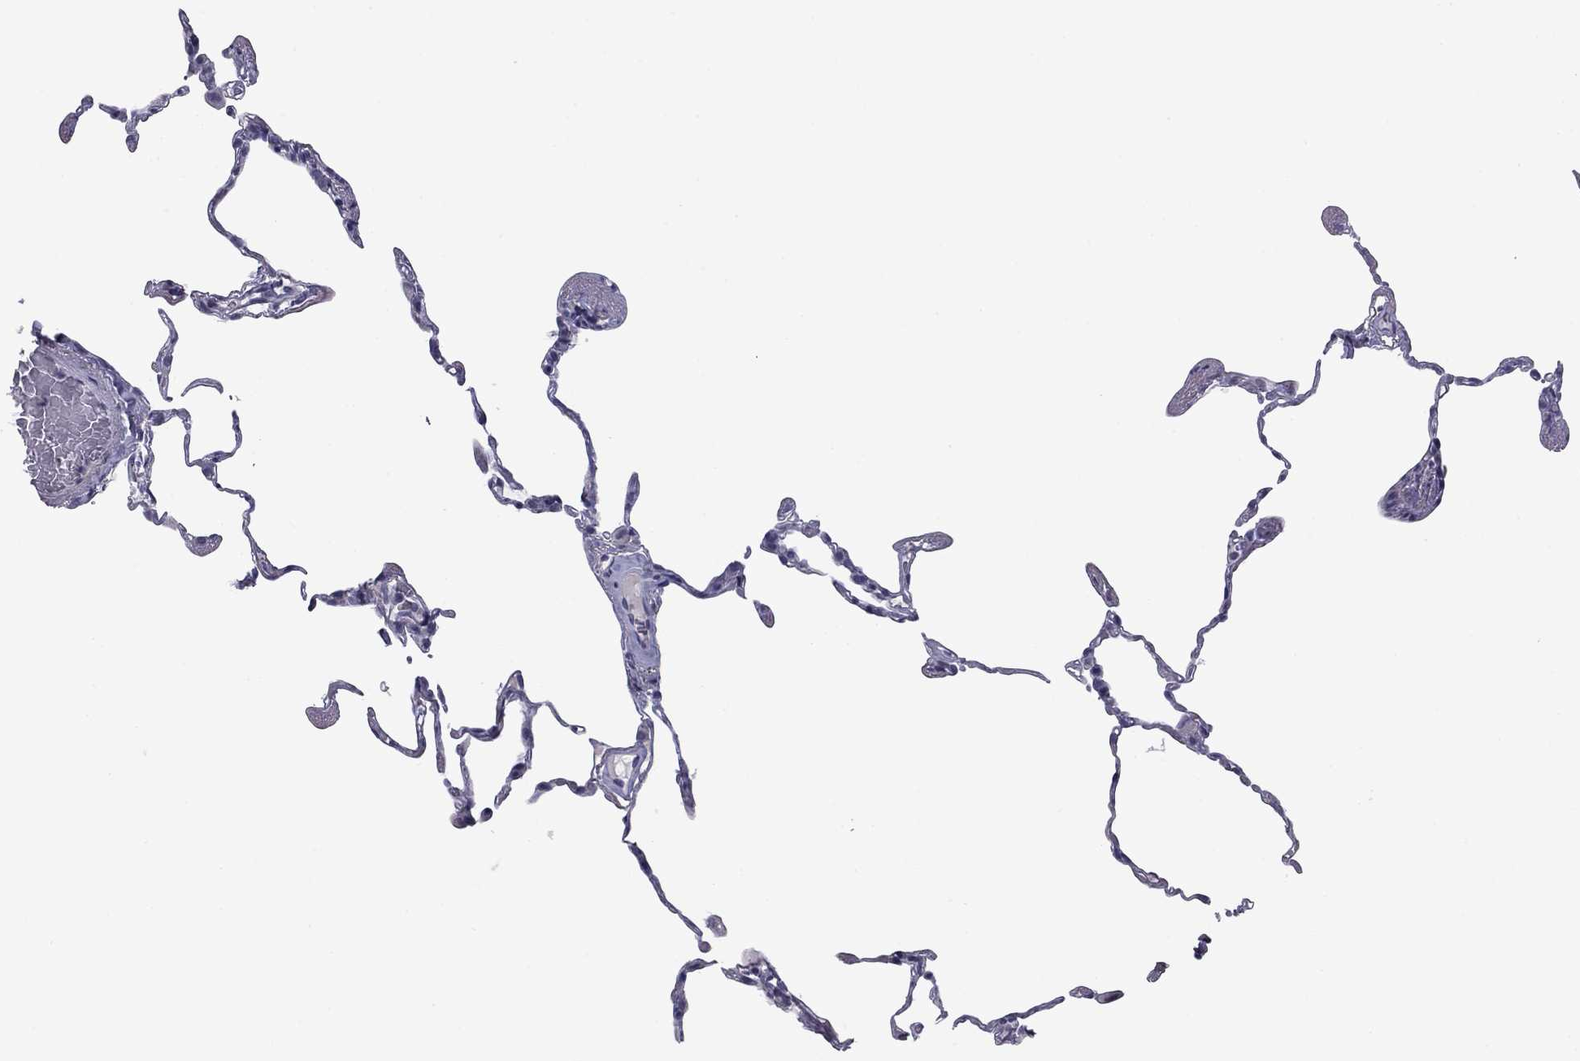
{"staining": {"intensity": "negative", "quantity": "none", "location": "none"}, "tissue": "lung", "cell_type": "Alveolar cells", "image_type": "normal", "snomed": [{"axis": "morphology", "description": "Normal tissue, NOS"}, {"axis": "topography", "description": "Lung"}], "caption": "Immunohistochemistry micrograph of normal lung stained for a protein (brown), which displays no expression in alveolar cells. (DAB (3,3'-diaminobenzidine) immunohistochemistry with hematoxylin counter stain).", "gene": "PRRT2", "patient": {"sex": "female", "age": 57}}